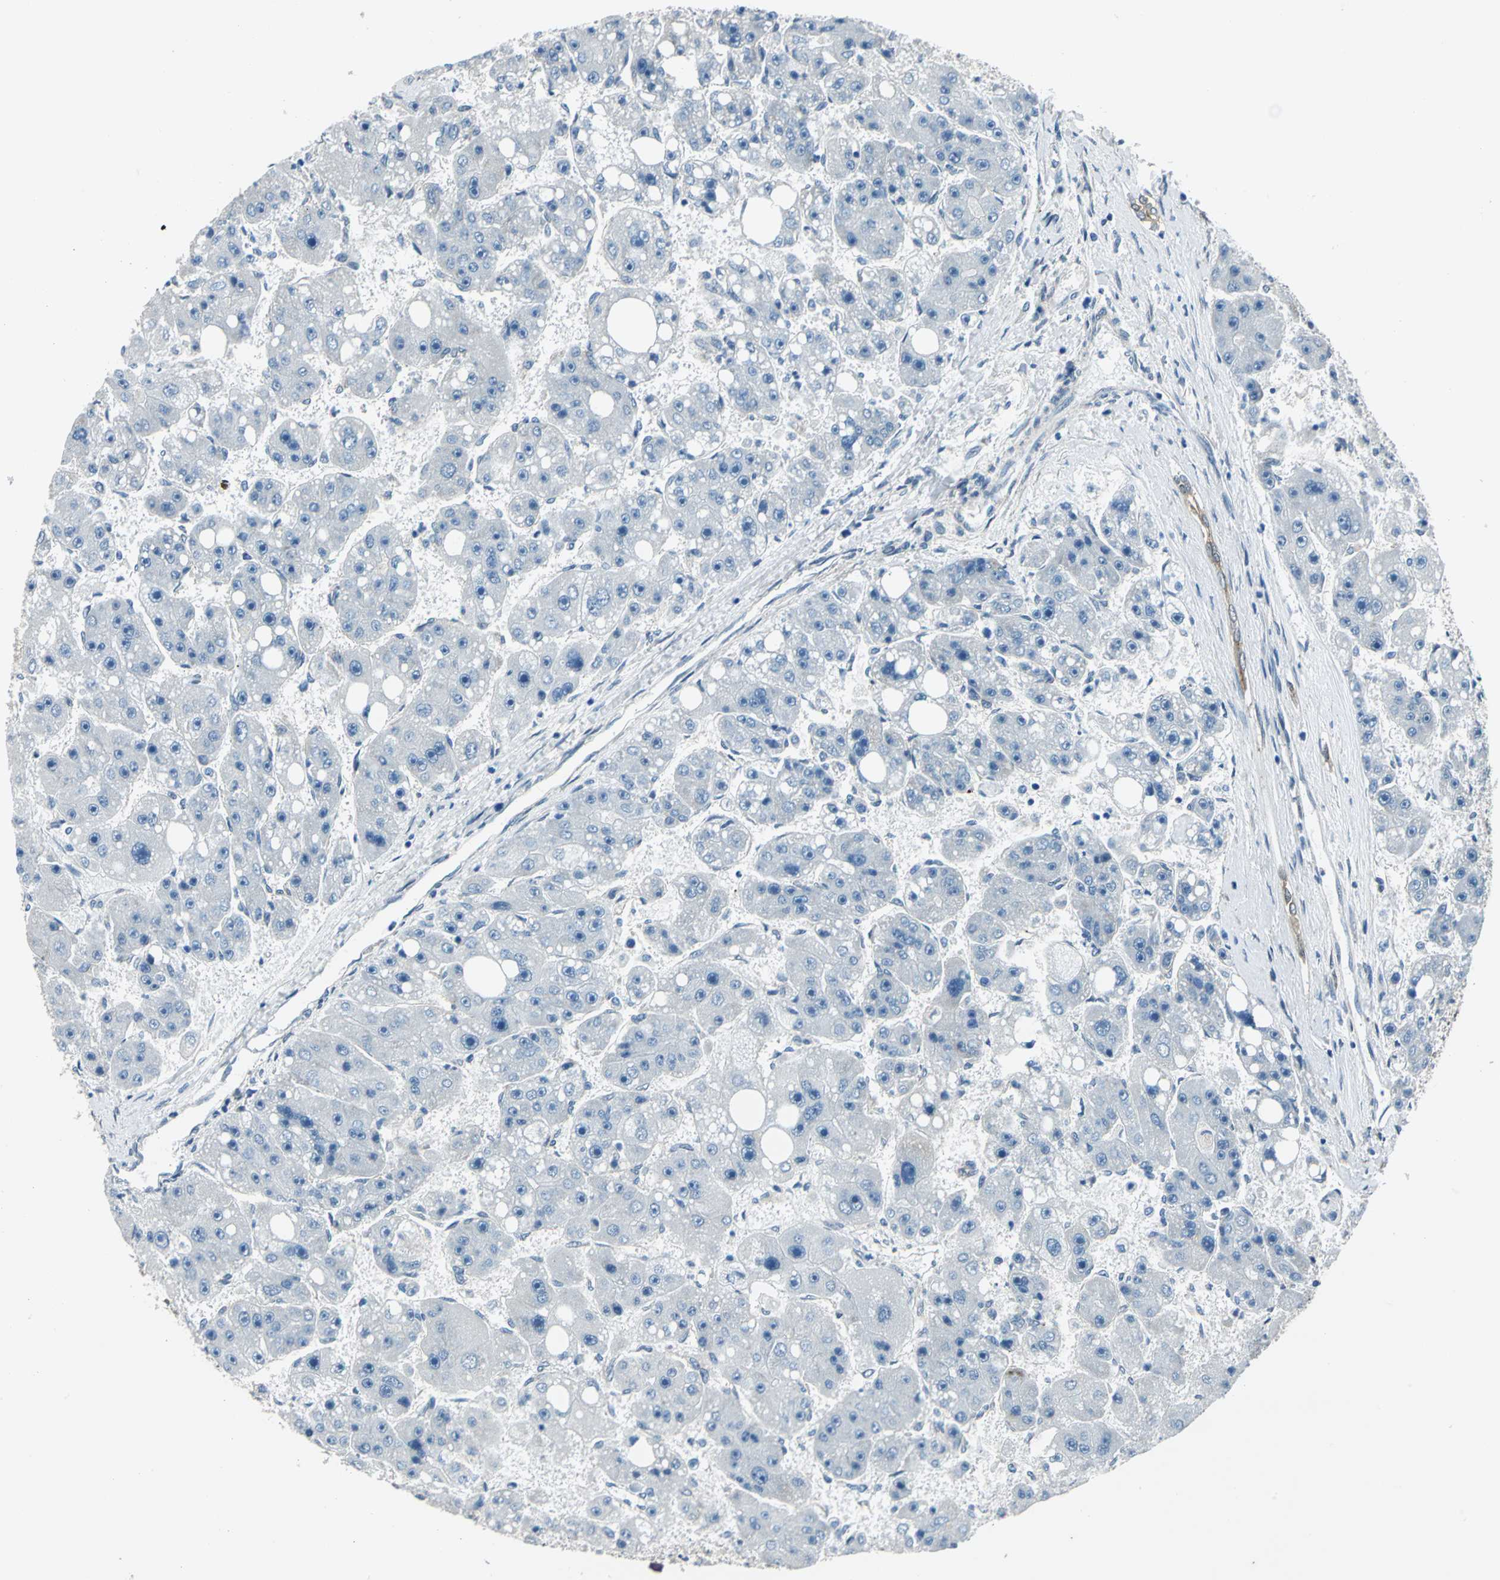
{"staining": {"intensity": "negative", "quantity": "none", "location": "none"}, "tissue": "liver cancer", "cell_type": "Tumor cells", "image_type": "cancer", "snomed": [{"axis": "morphology", "description": "Carcinoma, Hepatocellular, NOS"}, {"axis": "topography", "description": "Liver"}], "caption": "A high-resolution photomicrograph shows immunohistochemistry staining of liver hepatocellular carcinoma, which displays no significant expression in tumor cells. (DAB immunohistochemistry visualized using brightfield microscopy, high magnification).", "gene": "CDC42EP1", "patient": {"sex": "female", "age": 61}}